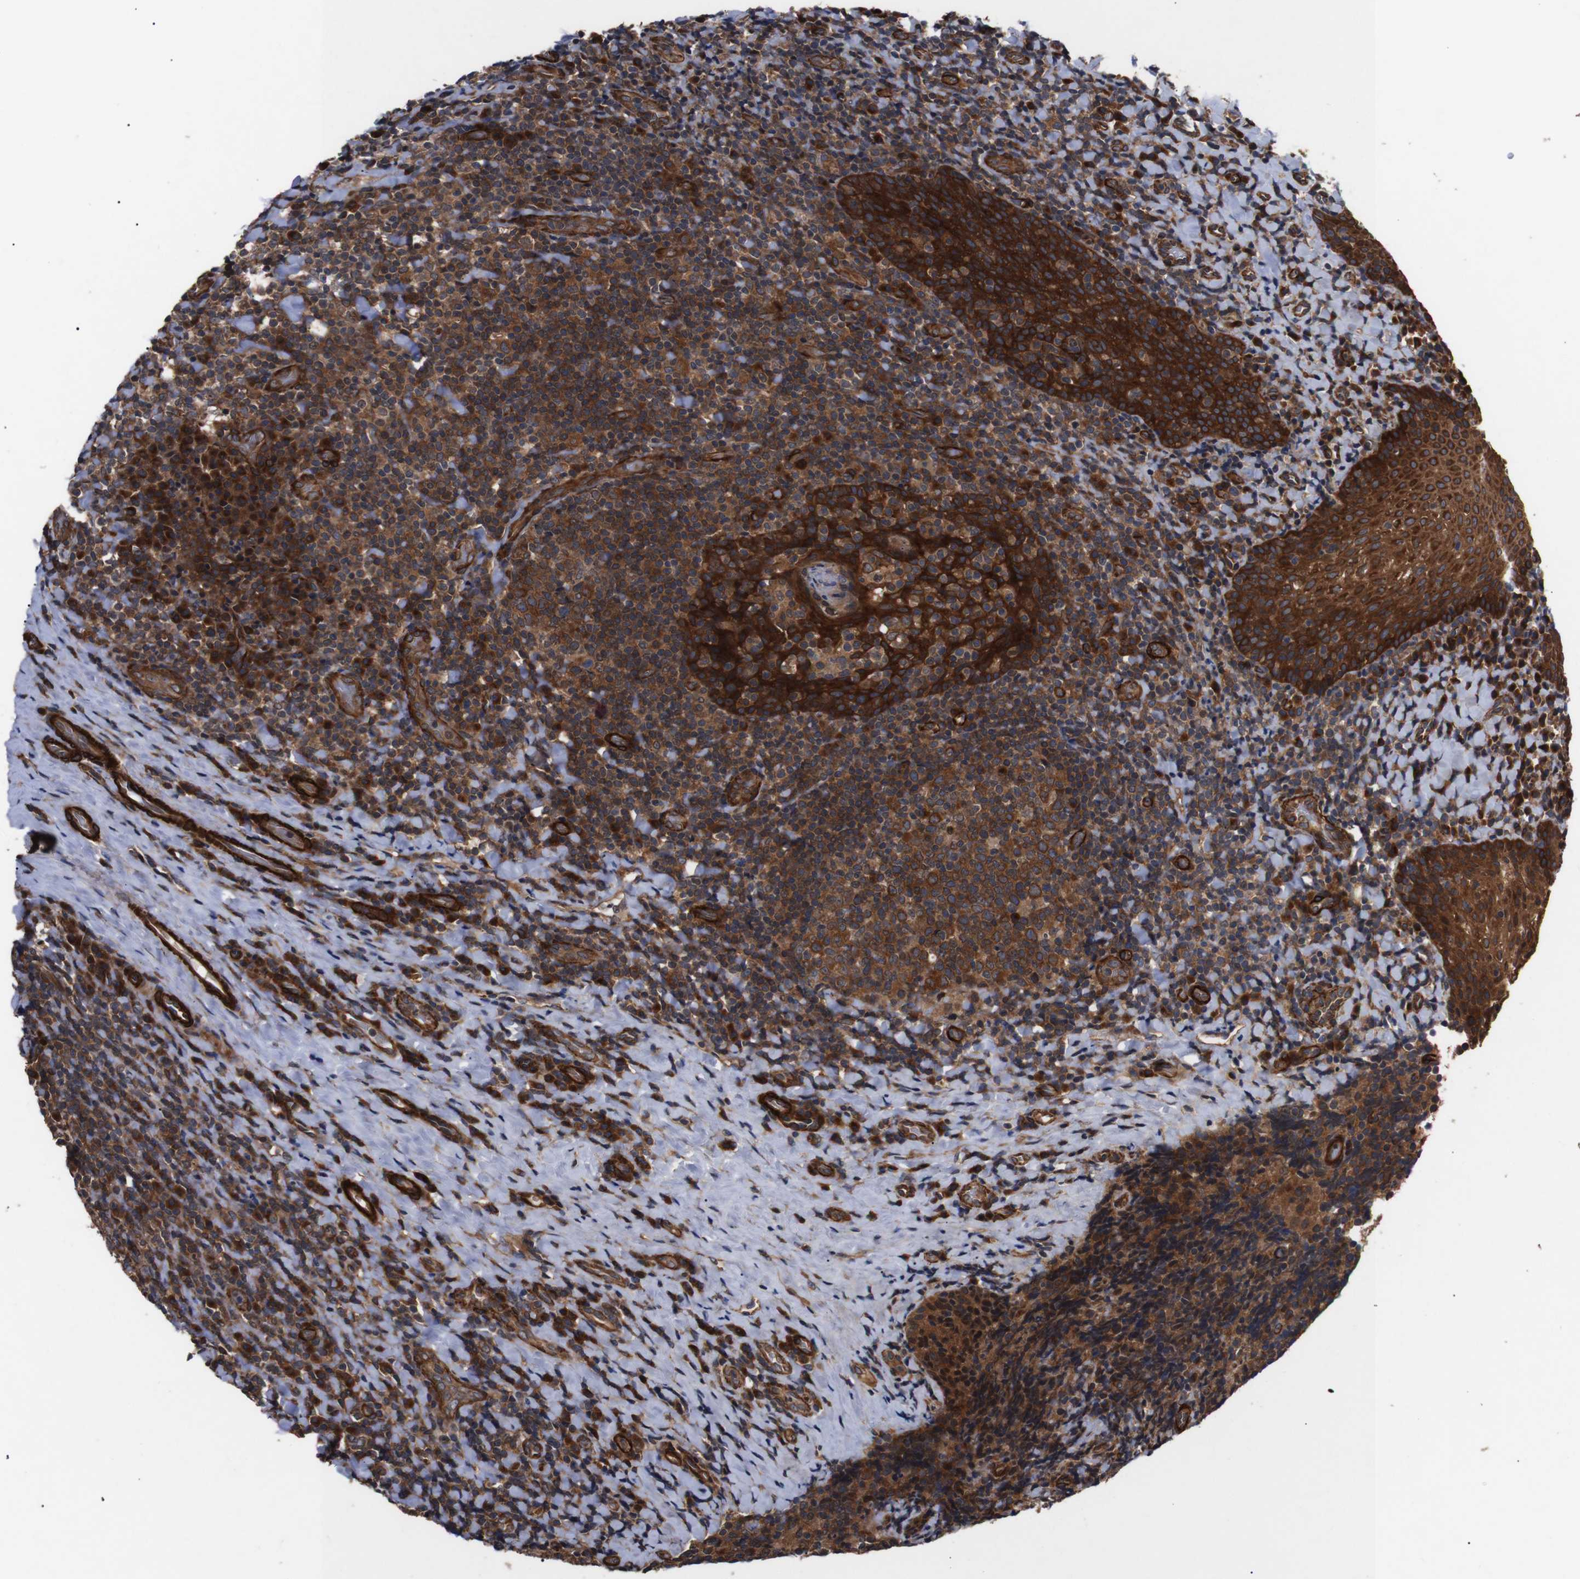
{"staining": {"intensity": "strong", "quantity": ">75%", "location": "cytoplasmic/membranous"}, "tissue": "tonsil", "cell_type": "Germinal center cells", "image_type": "normal", "snomed": [{"axis": "morphology", "description": "Normal tissue, NOS"}, {"axis": "topography", "description": "Tonsil"}], "caption": "IHC photomicrograph of normal human tonsil stained for a protein (brown), which demonstrates high levels of strong cytoplasmic/membranous expression in about >75% of germinal center cells.", "gene": "PAWR", "patient": {"sex": "male", "age": 17}}